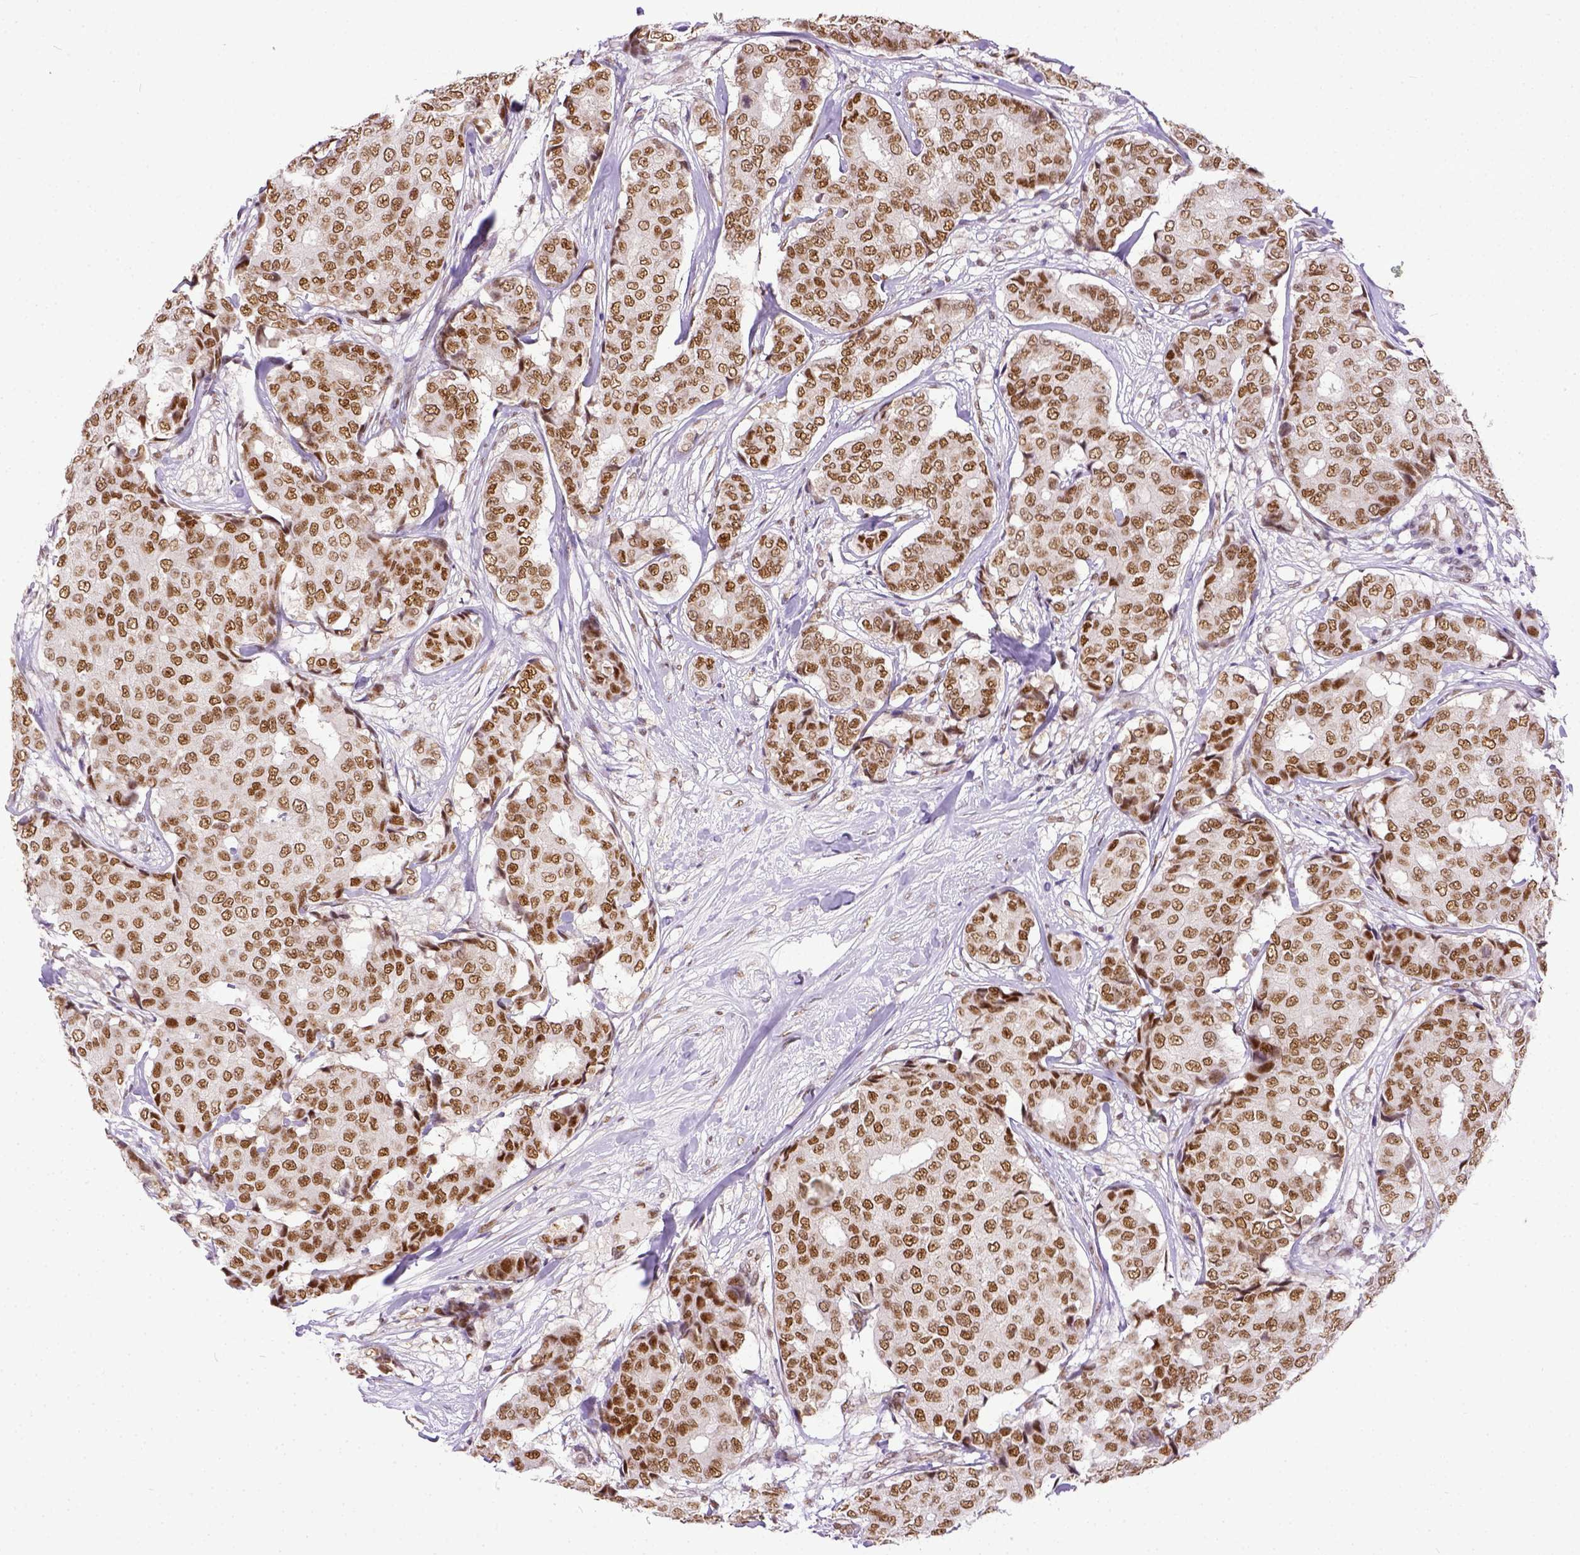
{"staining": {"intensity": "moderate", "quantity": ">75%", "location": "cytoplasmic/membranous"}, "tissue": "breast cancer", "cell_type": "Tumor cells", "image_type": "cancer", "snomed": [{"axis": "morphology", "description": "Duct carcinoma"}, {"axis": "topography", "description": "Breast"}], "caption": "A high-resolution image shows immunohistochemistry (IHC) staining of breast cancer (infiltrating ductal carcinoma), which reveals moderate cytoplasmic/membranous positivity in about >75% of tumor cells.", "gene": "ERCC1", "patient": {"sex": "female", "age": 75}}